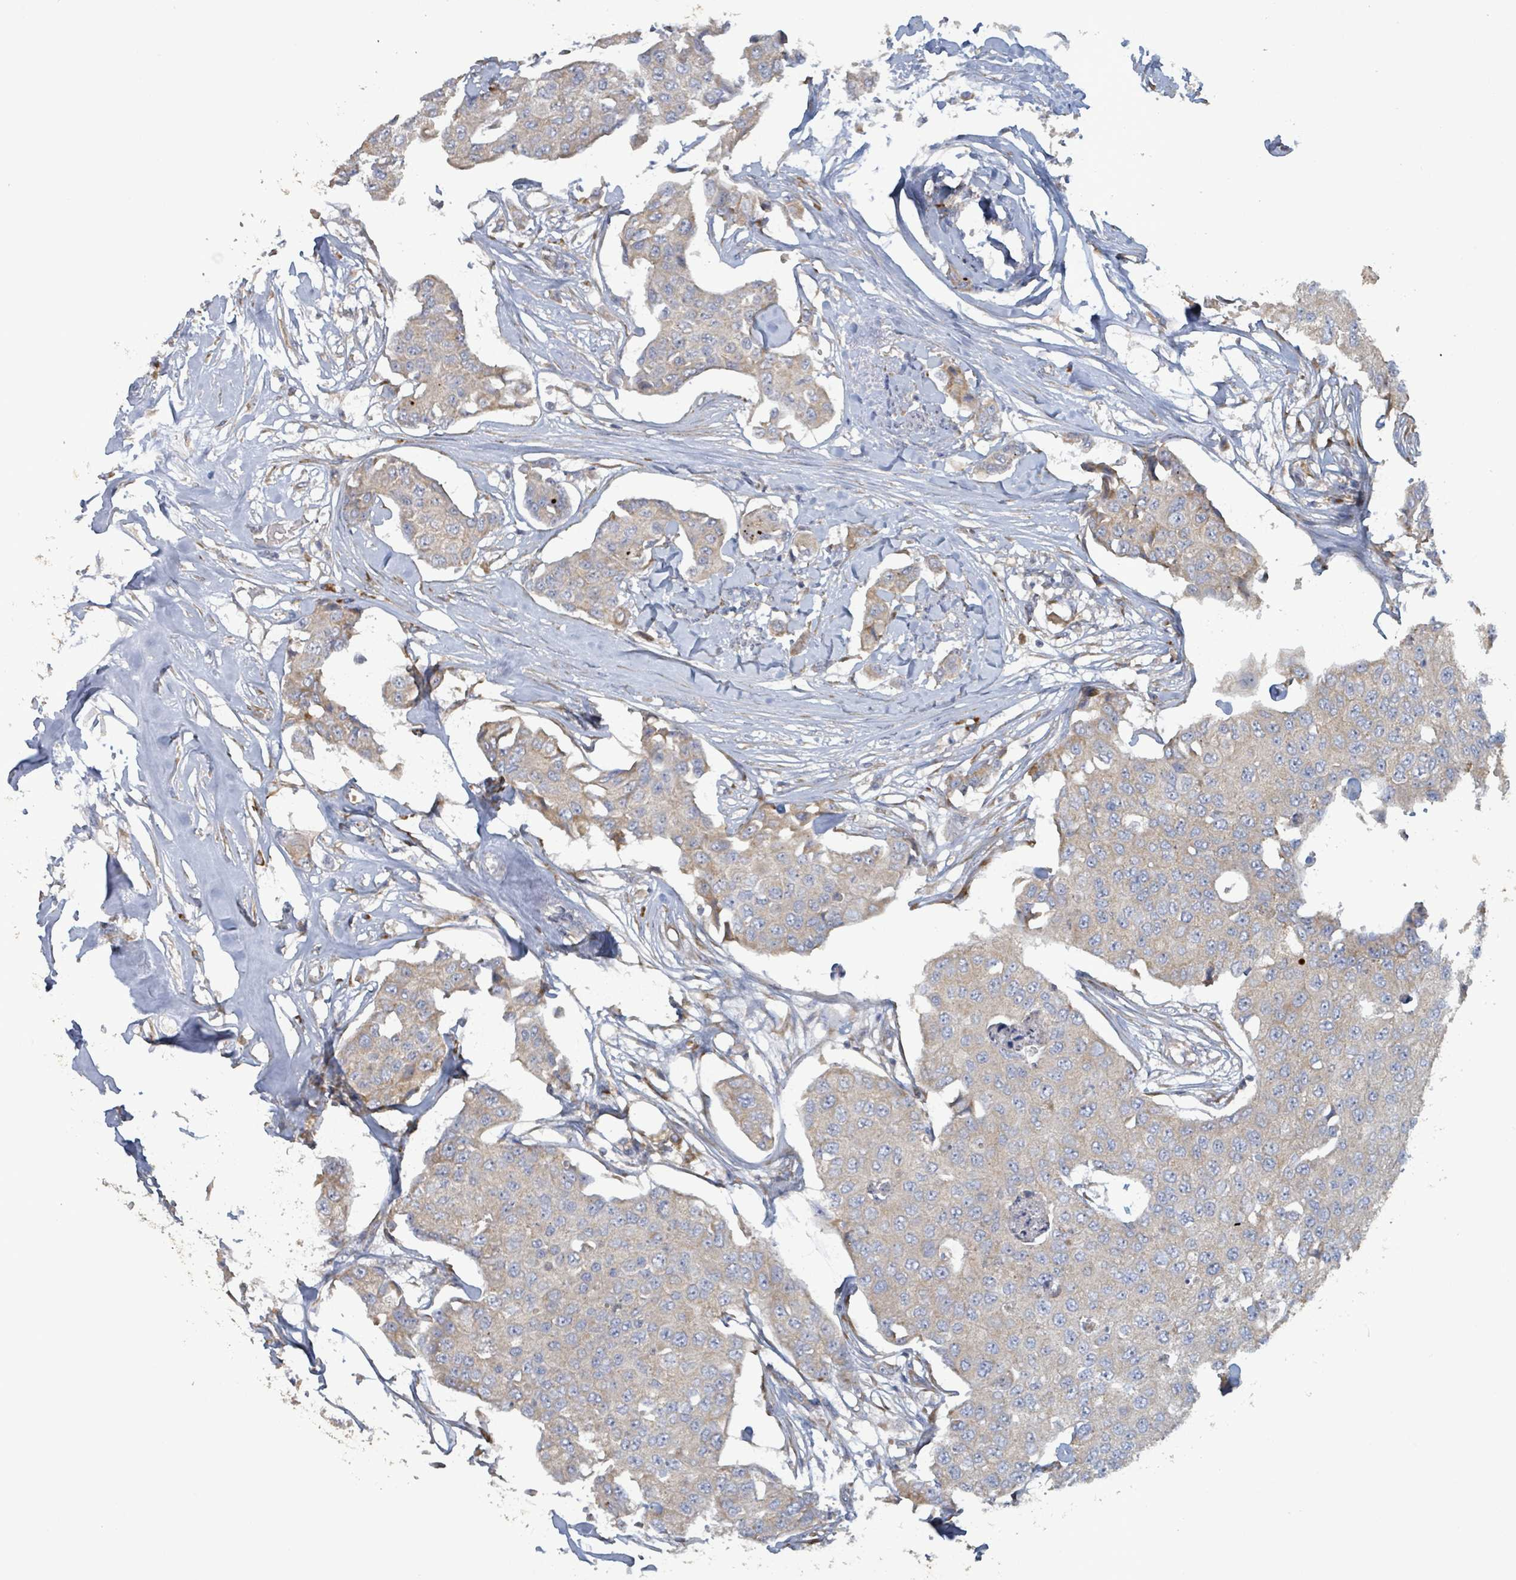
{"staining": {"intensity": "moderate", "quantity": "25%-75%", "location": "cytoplasmic/membranous"}, "tissue": "breast cancer", "cell_type": "Tumor cells", "image_type": "cancer", "snomed": [{"axis": "morphology", "description": "Duct carcinoma"}, {"axis": "topography", "description": "Breast"}, {"axis": "topography", "description": "Lymph node"}], "caption": "DAB (3,3'-diaminobenzidine) immunohistochemical staining of human breast cancer (invasive ductal carcinoma) demonstrates moderate cytoplasmic/membranous protein positivity in approximately 25%-75% of tumor cells.", "gene": "RPL32", "patient": {"sex": "female", "age": 80}}